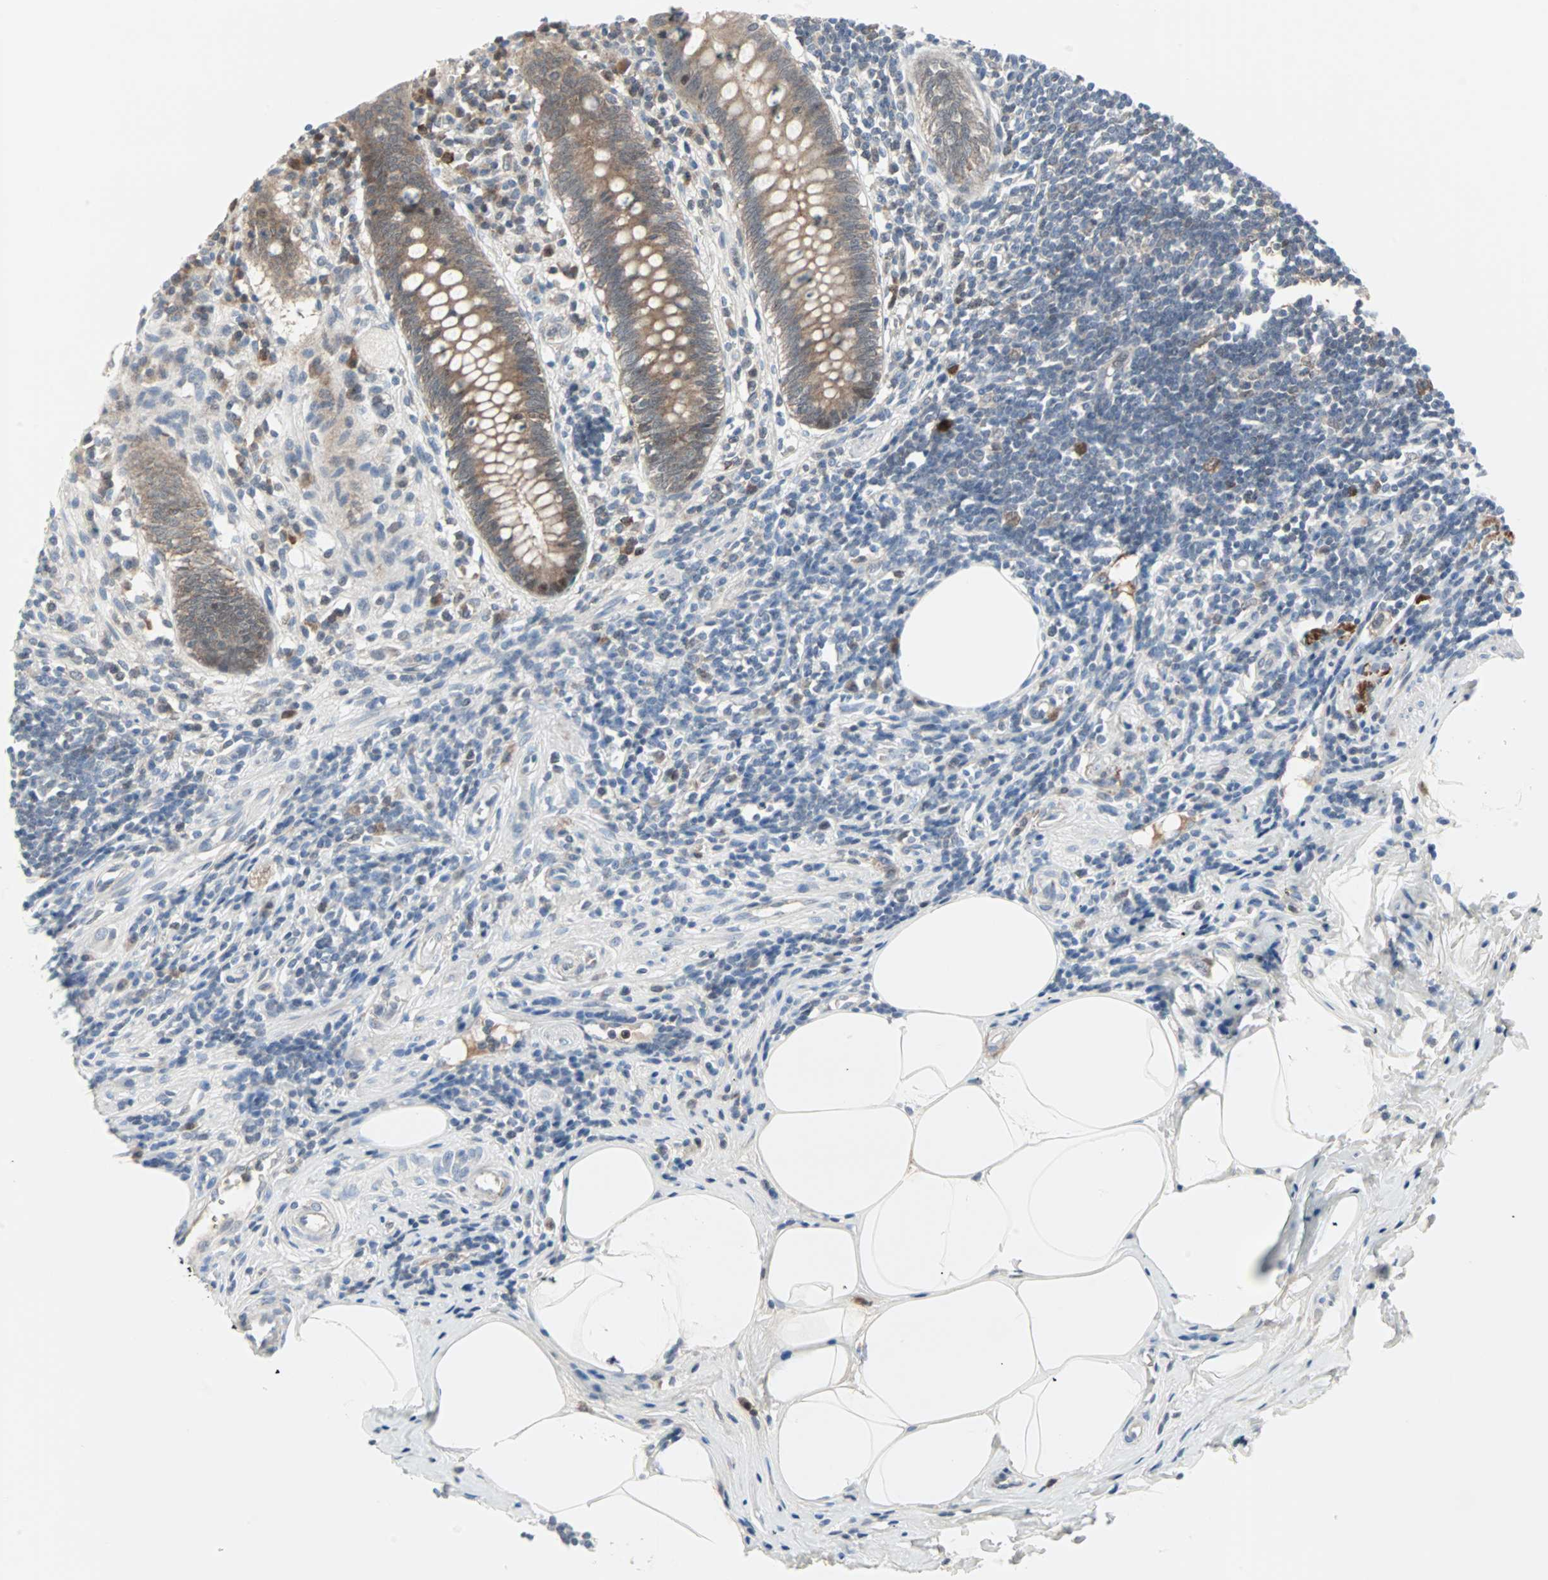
{"staining": {"intensity": "moderate", "quantity": "25%-75%", "location": "cytoplasmic/membranous"}, "tissue": "appendix", "cell_type": "Glandular cells", "image_type": "normal", "snomed": [{"axis": "morphology", "description": "Normal tissue, NOS"}, {"axis": "topography", "description": "Appendix"}], "caption": "IHC of normal human appendix demonstrates medium levels of moderate cytoplasmic/membranous positivity in about 25%-75% of glandular cells. The protein is stained brown, and the nuclei are stained in blue (DAB (3,3'-diaminobenzidine) IHC with brightfield microscopy, high magnification).", "gene": "CASP3", "patient": {"sex": "female", "age": 50}}